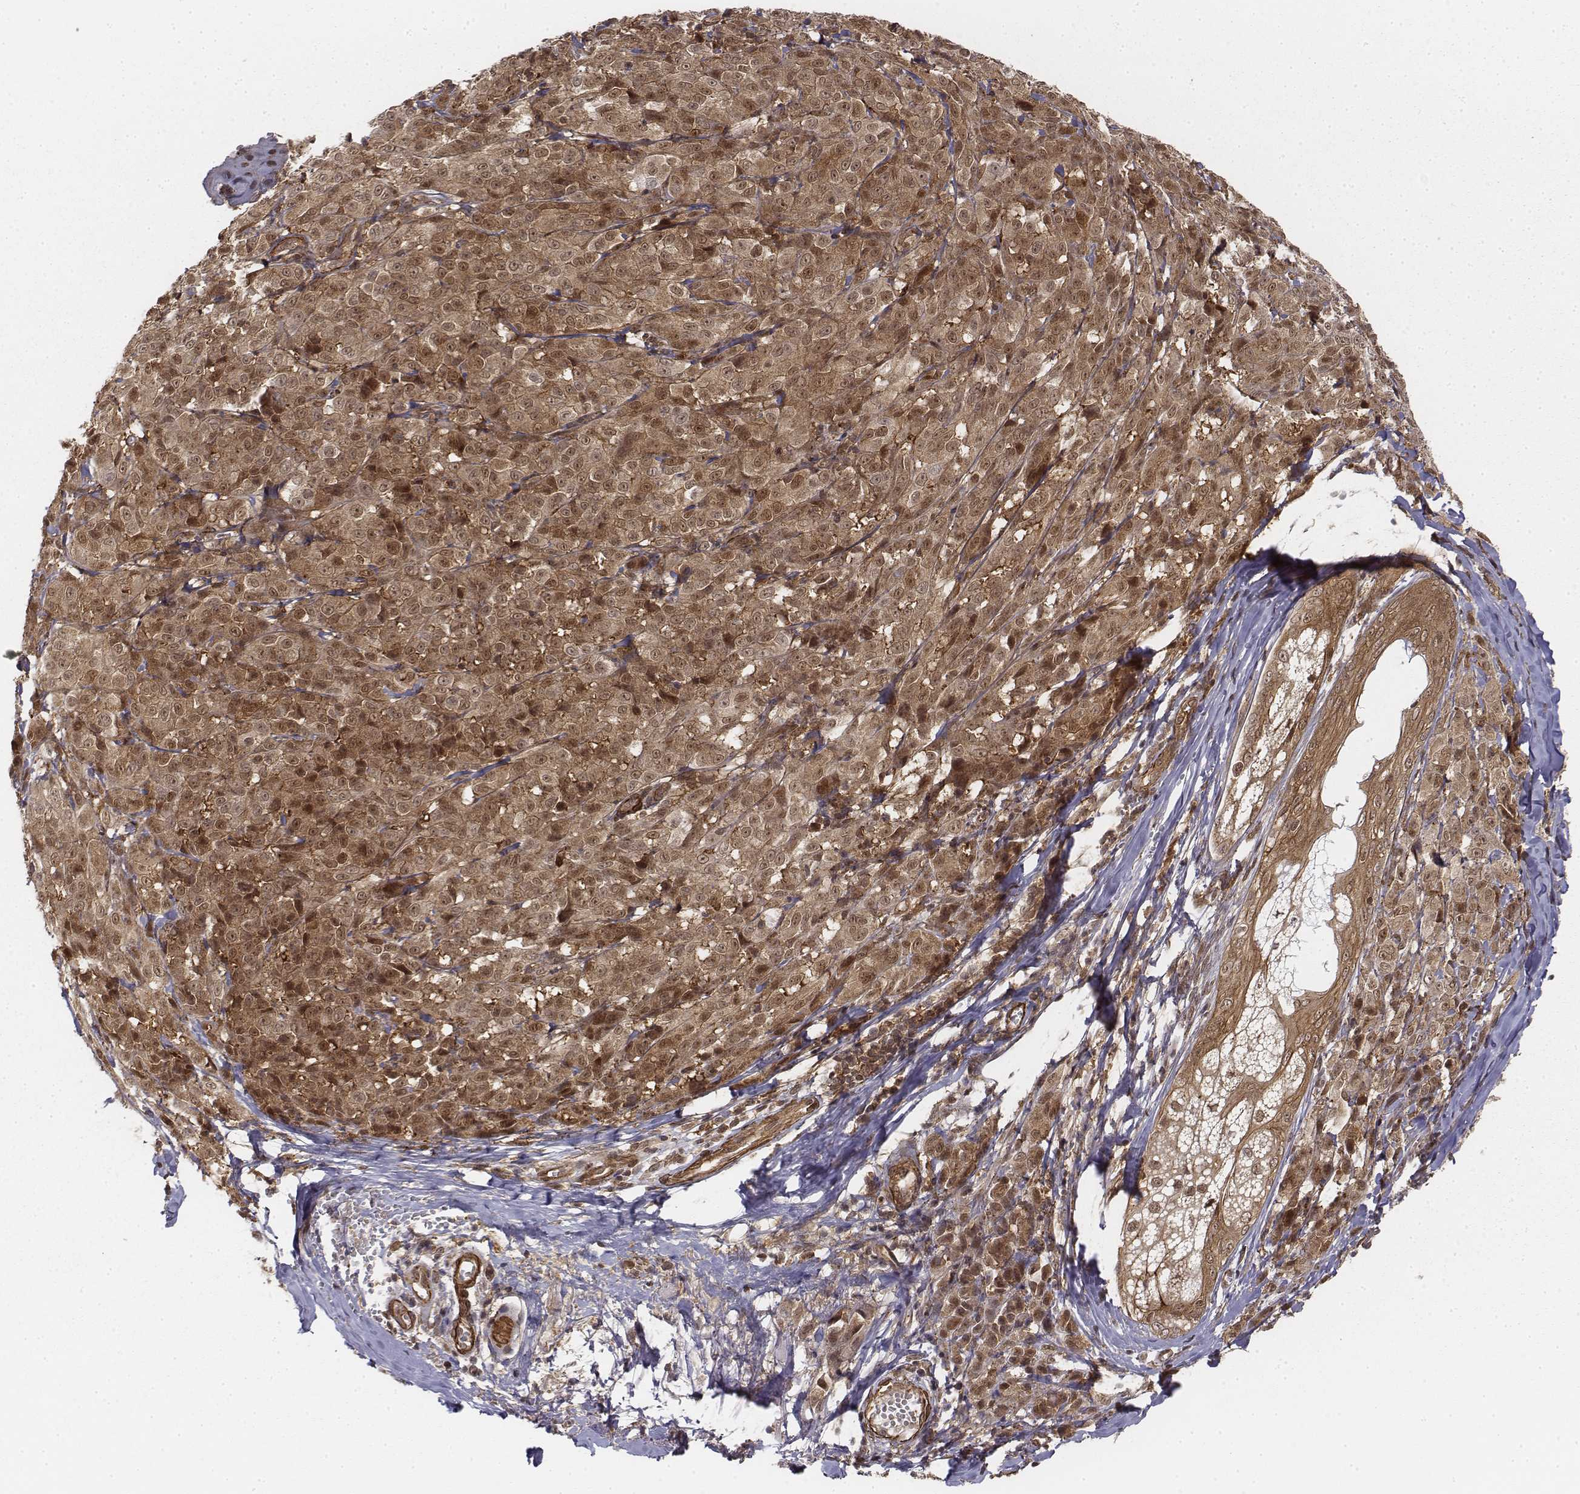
{"staining": {"intensity": "moderate", "quantity": ">75%", "location": "cytoplasmic/membranous,nuclear"}, "tissue": "melanoma", "cell_type": "Tumor cells", "image_type": "cancer", "snomed": [{"axis": "morphology", "description": "Malignant melanoma, NOS"}, {"axis": "topography", "description": "Skin"}], "caption": "Moderate cytoplasmic/membranous and nuclear positivity is identified in about >75% of tumor cells in melanoma. (IHC, brightfield microscopy, high magnification).", "gene": "ZFYVE19", "patient": {"sex": "male", "age": 89}}